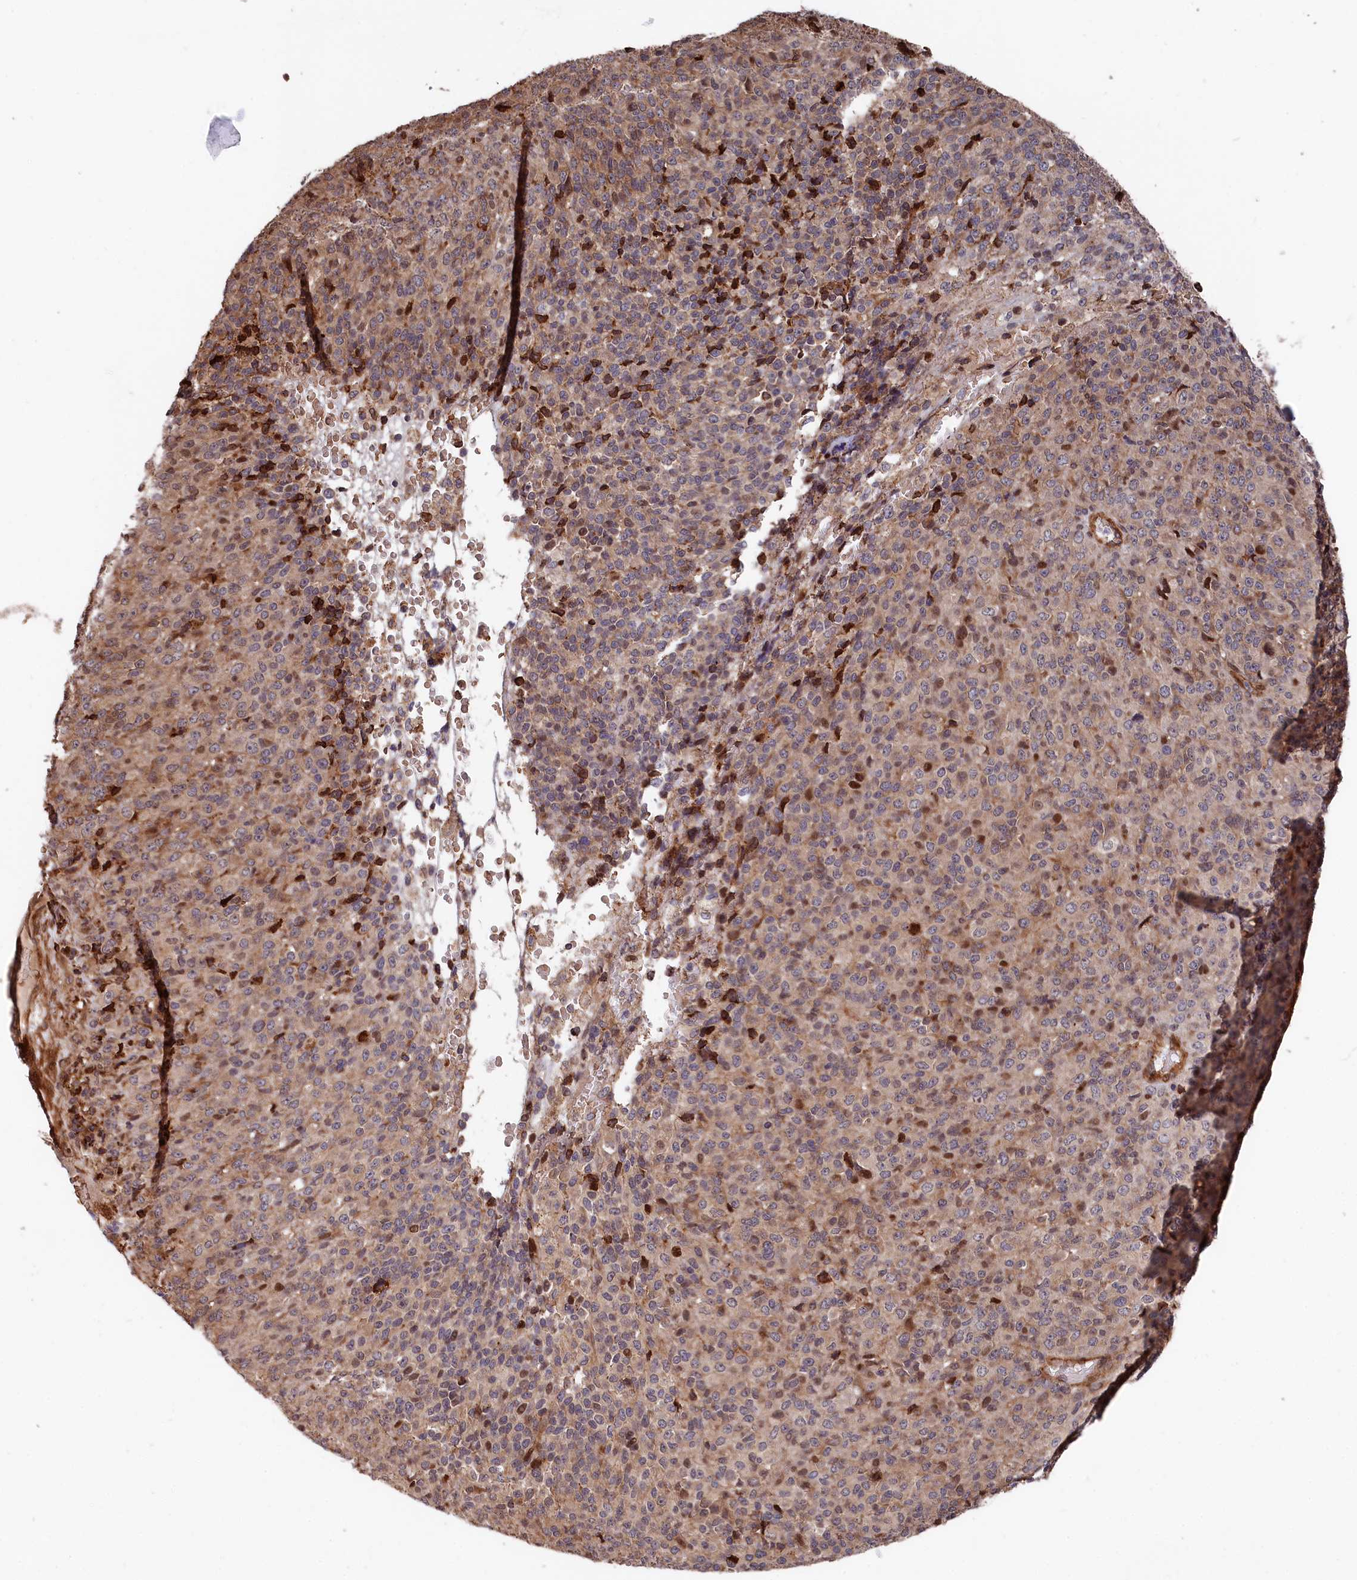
{"staining": {"intensity": "weak", "quantity": "25%-75%", "location": "cytoplasmic/membranous"}, "tissue": "melanoma", "cell_type": "Tumor cells", "image_type": "cancer", "snomed": [{"axis": "morphology", "description": "Malignant melanoma, Metastatic site"}, {"axis": "topography", "description": "Brain"}], "caption": "Melanoma tissue reveals weak cytoplasmic/membranous staining in about 25%-75% of tumor cells The protein of interest is stained brown, and the nuclei are stained in blue (DAB (3,3'-diaminobenzidine) IHC with brightfield microscopy, high magnification).", "gene": "TNKS1BP1", "patient": {"sex": "female", "age": 56}}